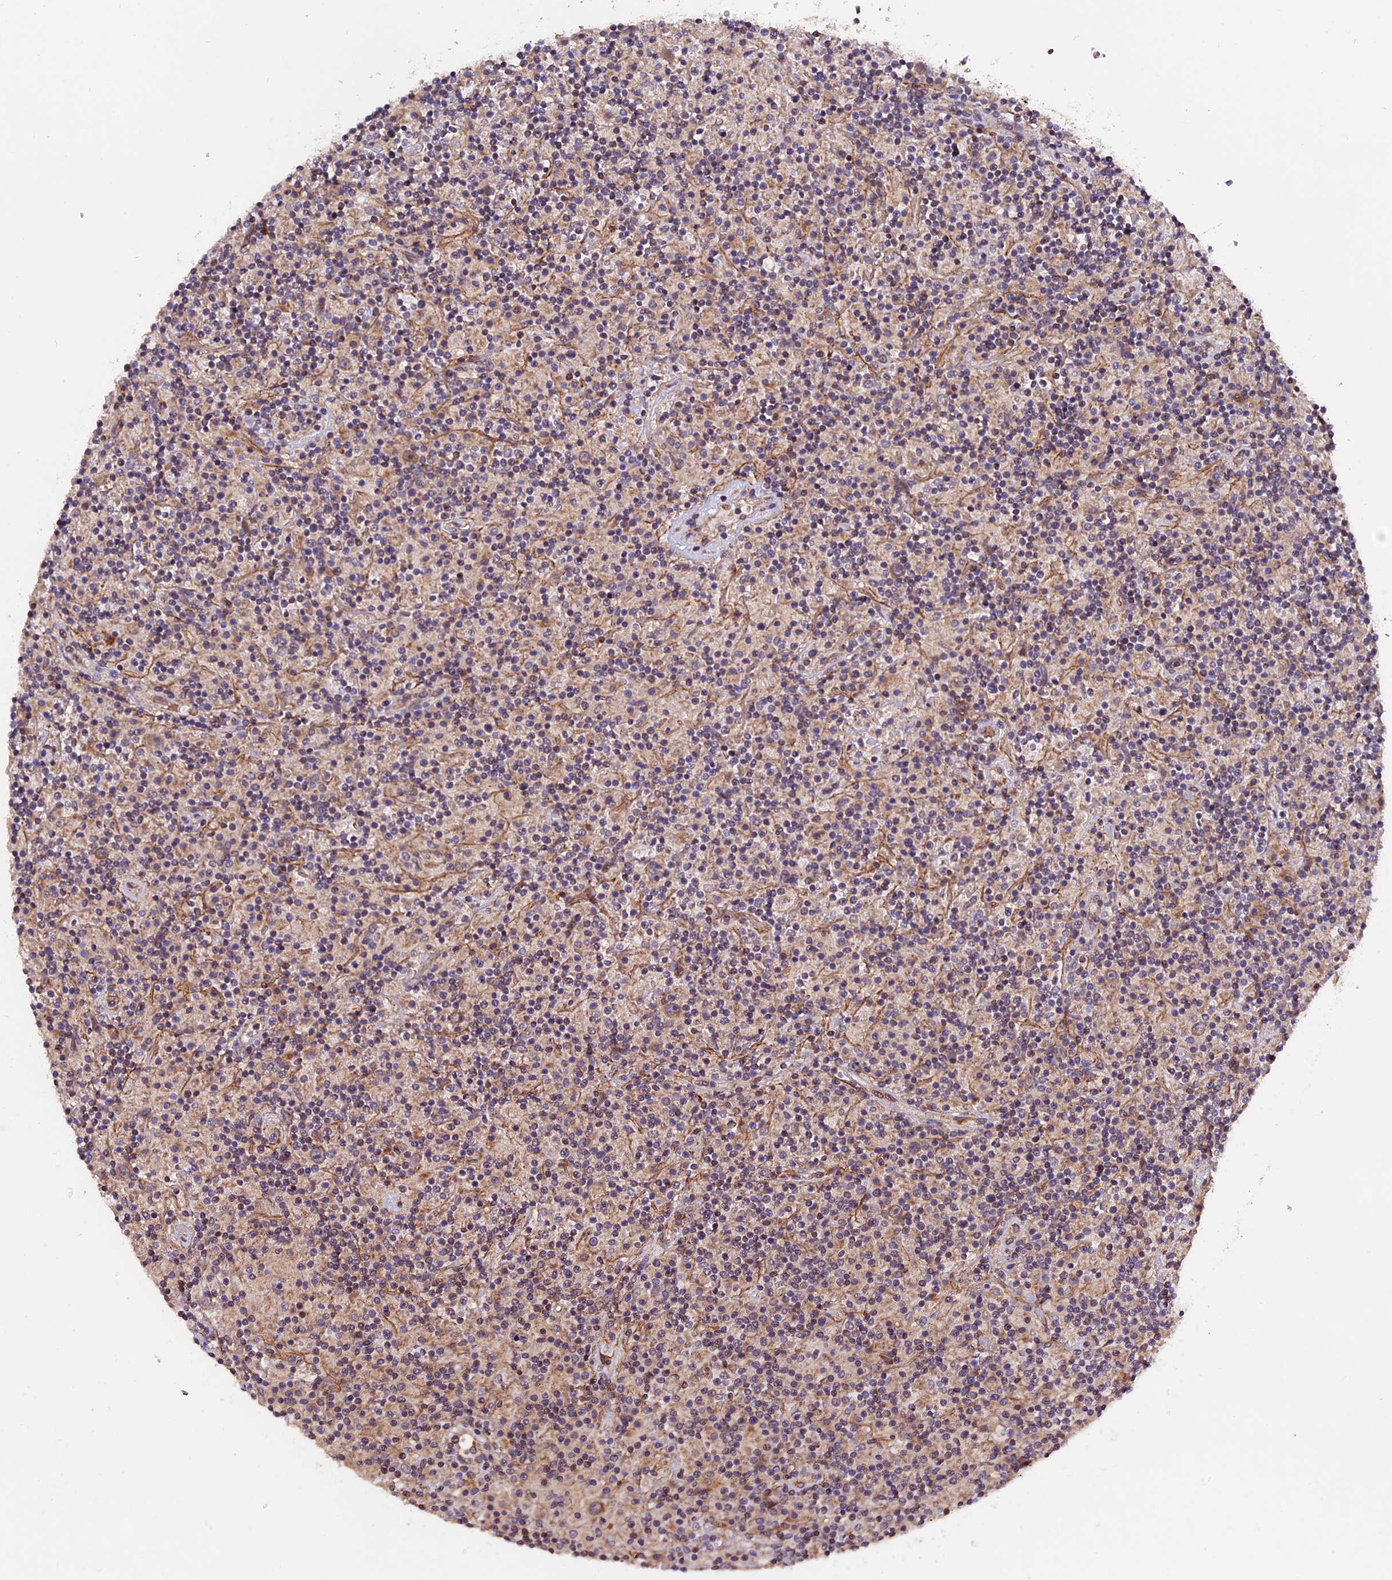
{"staining": {"intensity": "negative", "quantity": "none", "location": "none"}, "tissue": "lymphoma", "cell_type": "Tumor cells", "image_type": "cancer", "snomed": [{"axis": "morphology", "description": "Hodgkin's disease, NOS"}, {"axis": "topography", "description": "Lymph node"}], "caption": "An immunohistochemistry (IHC) histopathology image of Hodgkin's disease is shown. There is no staining in tumor cells of Hodgkin's disease. Brightfield microscopy of immunohistochemistry (IHC) stained with DAB (3,3'-diaminobenzidine) (brown) and hematoxylin (blue), captured at high magnification.", "gene": "TRMT1", "patient": {"sex": "male", "age": 70}}